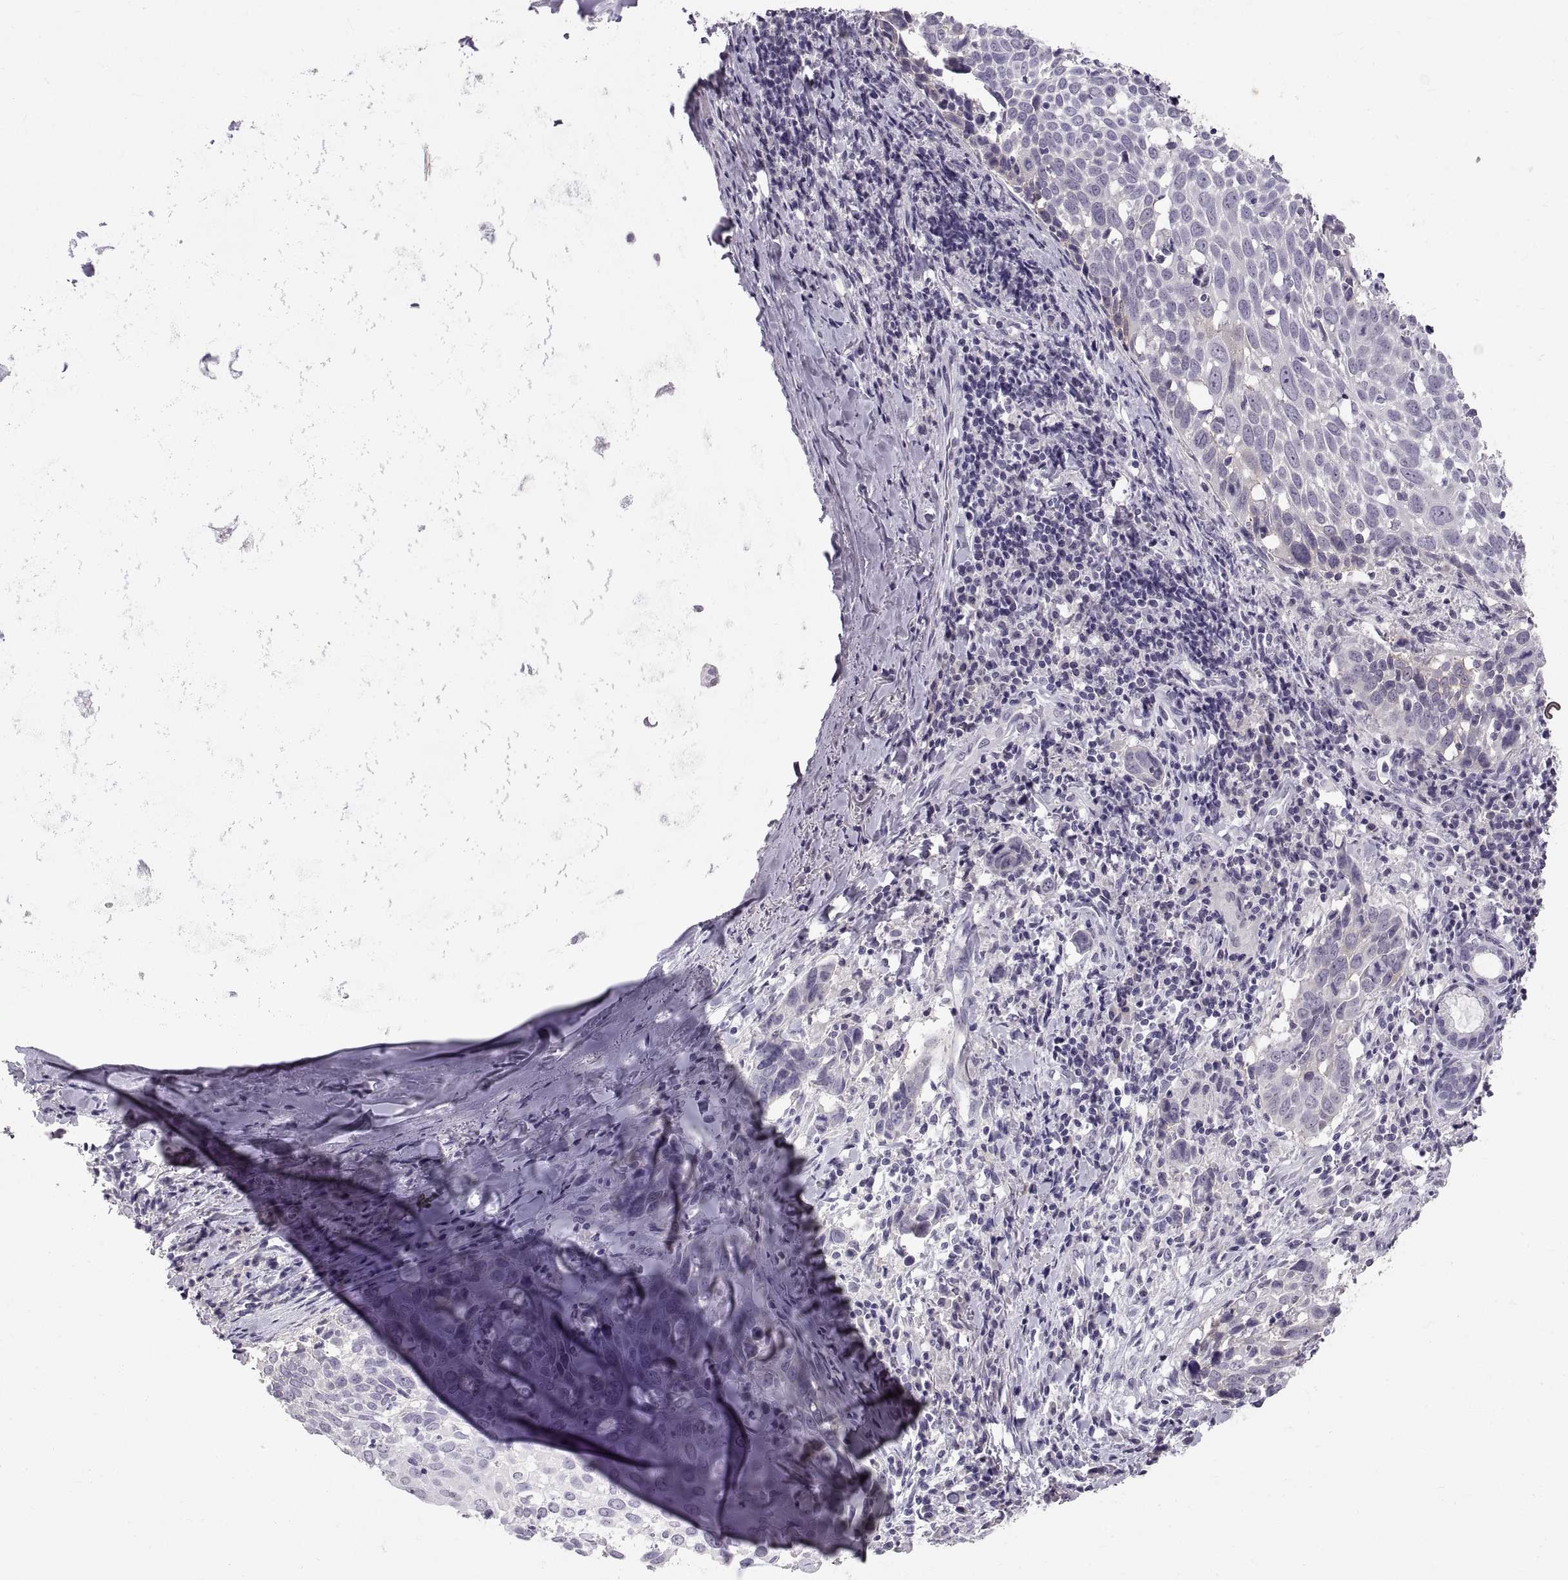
{"staining": {"intensity": "negative", "quantity": "none", "location": "none"}, "tissue": "lung cancer", "cell_type": "Tumor cells", "image_type": "cancer", "snomed": [{"axis": "morphology", "description": "Squamous cell carcinoma, NOS"}, {"axis": "topography", "description": "Lung"}], "caption": "There is no significant staining in tumor cells of lung cancer. (IHC, brightfield microscopy, high magnification).", "gene": "SPACDR", "patient": {"sex": "male", "age": 57}}